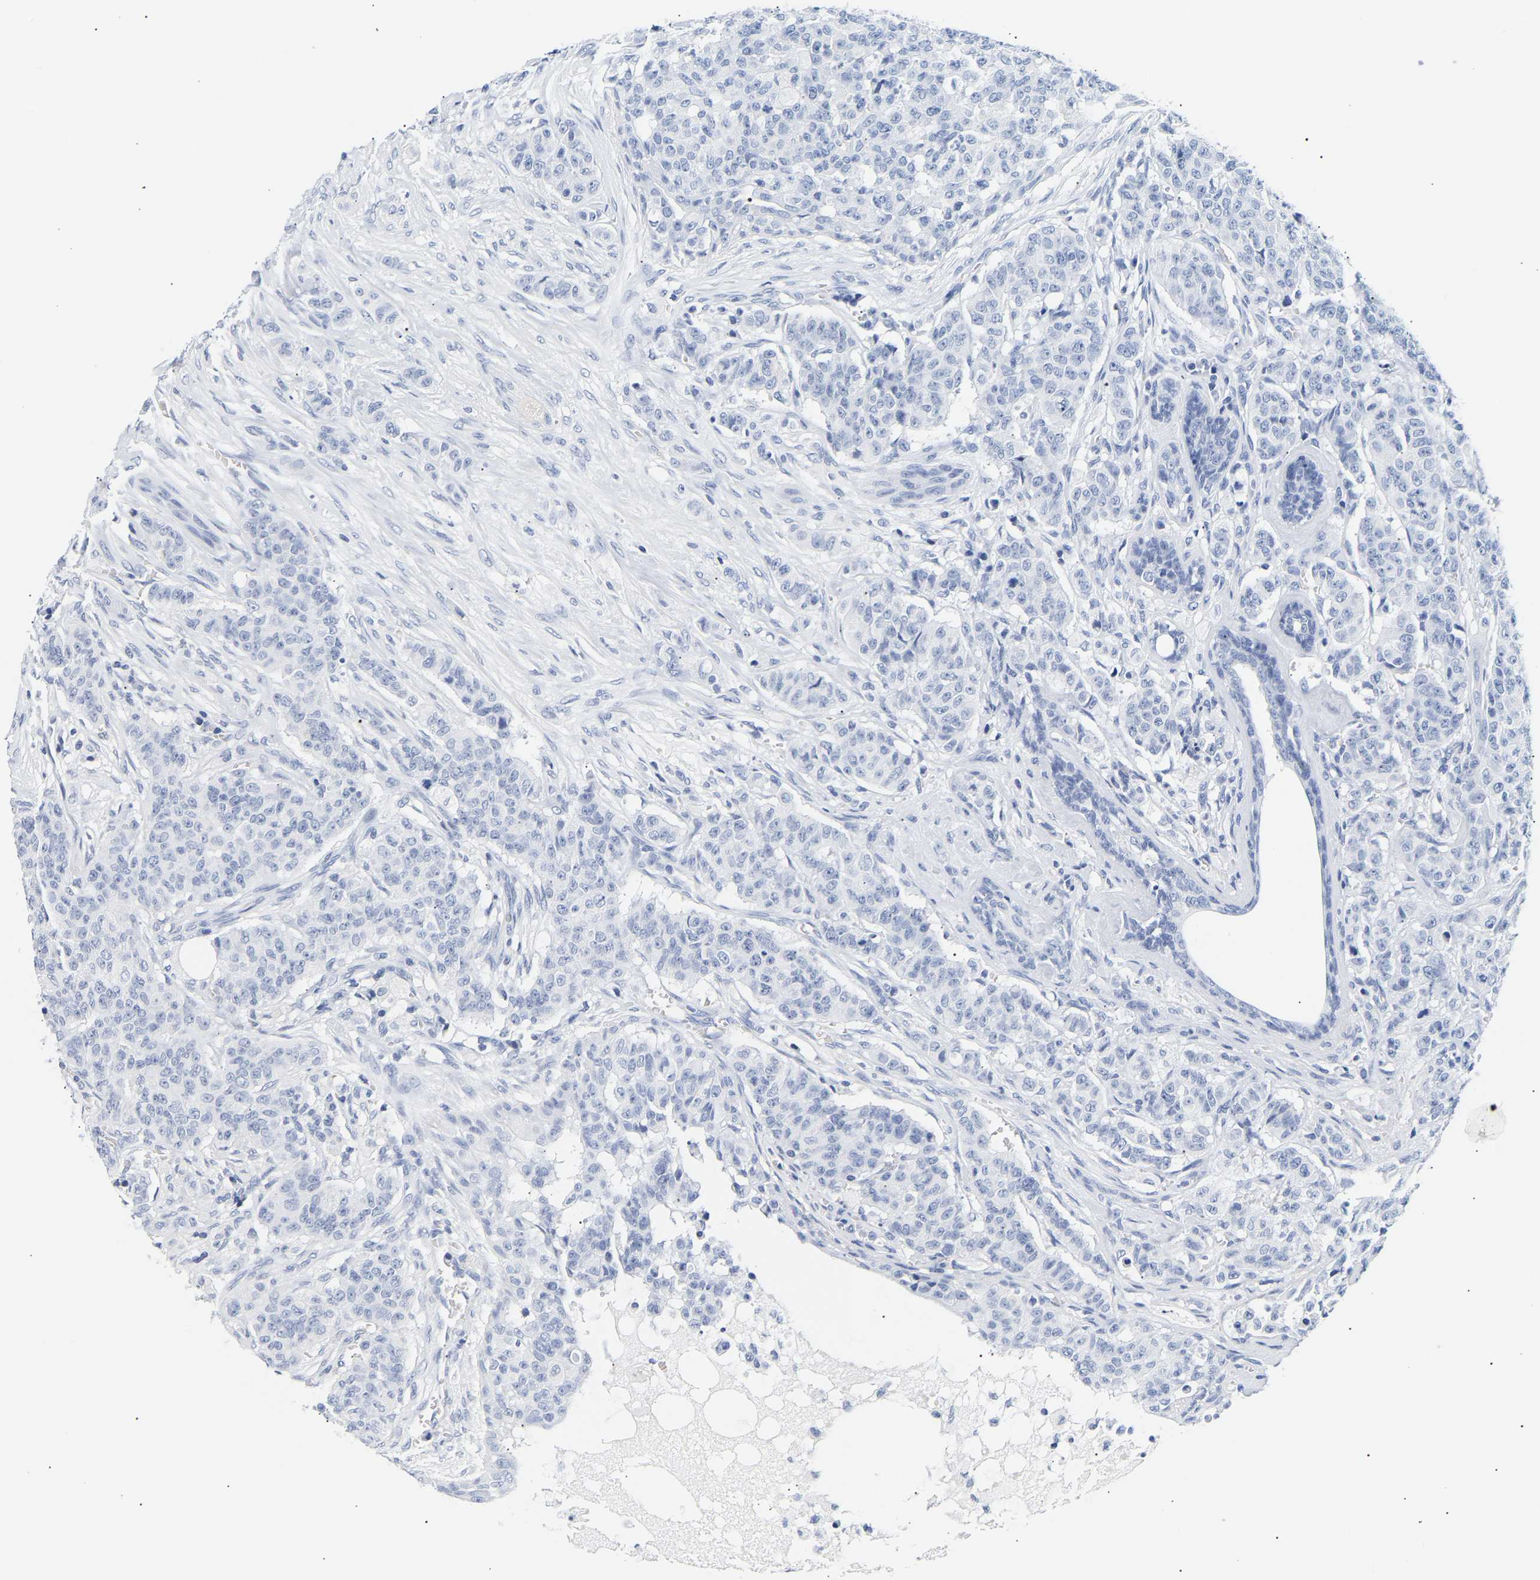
{"staining": {"intensity": "negative", "quantity": "none", "location": "none"}, "tissue": "breast cancer", "cell_type": "Tumor cells", "image_type": "cancer", "snomed": [{"axis": "morphology", "description": "Normal tissue, NOS"}, {"axis": "morphology", "description": "Duct carcinoma"}, {"axis": "topography", "description": "Breast"}], "caption": "This is a histopathology image of immunohistochemistry staining of breast invasive ductal carcinoma, which shows no staining in tumor cells.", "gene": "SPINK2", "patient": {"sex": "female", "age": 40}}